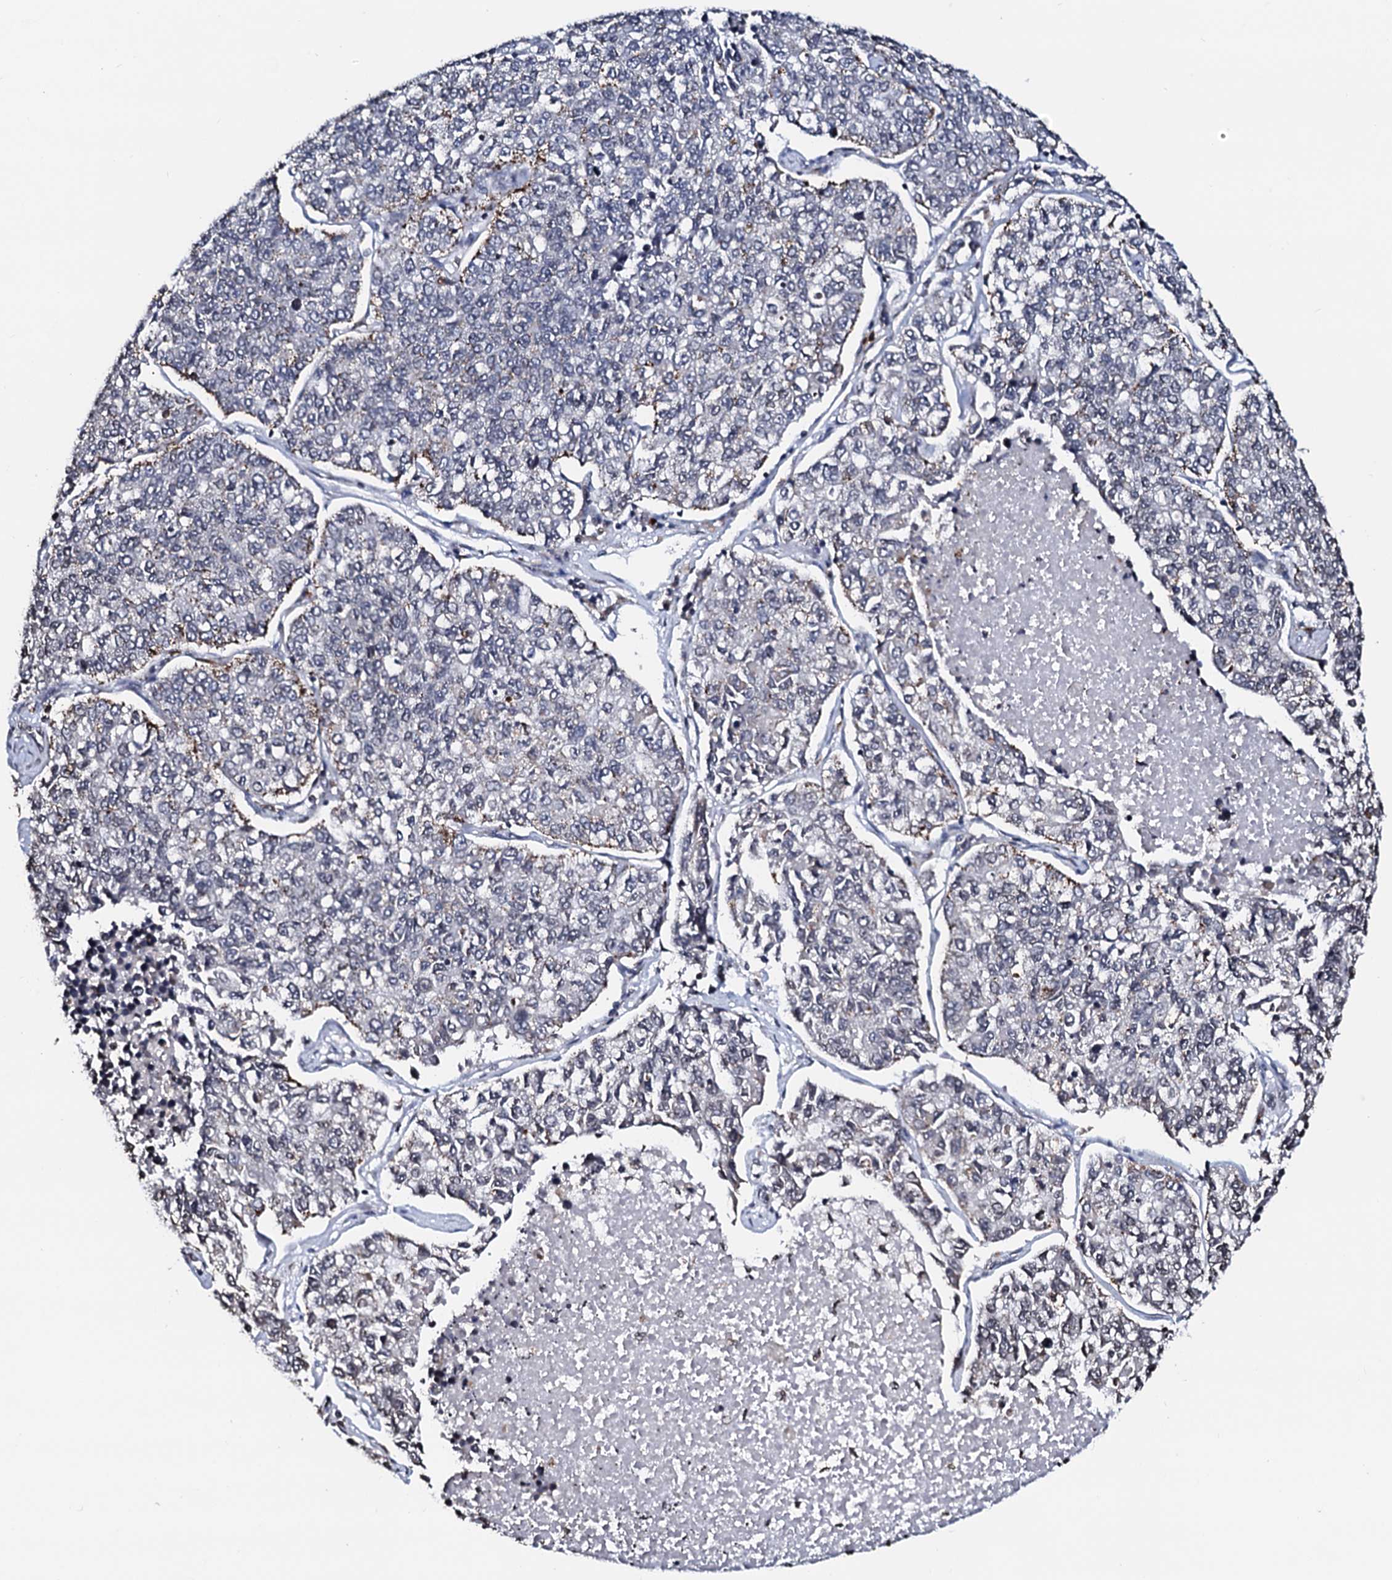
{"staining": {"intensity": "negative", "quantity": "none", "location": "none"}, "tissue": "lung cancer", "cell_type": "Tumor cells", "image_type": "cancer", "snomed": [{"axis": "morphology", "description": "Adenocarcinoma, NOS"}, {"axis": "topography", "description": "Lung"}], "caption": "Tumor cells are negative for protein expression in human lung adenocarcinoma.", "gene": "LSM11", "patient": {"sex": "male", "age": 49}}